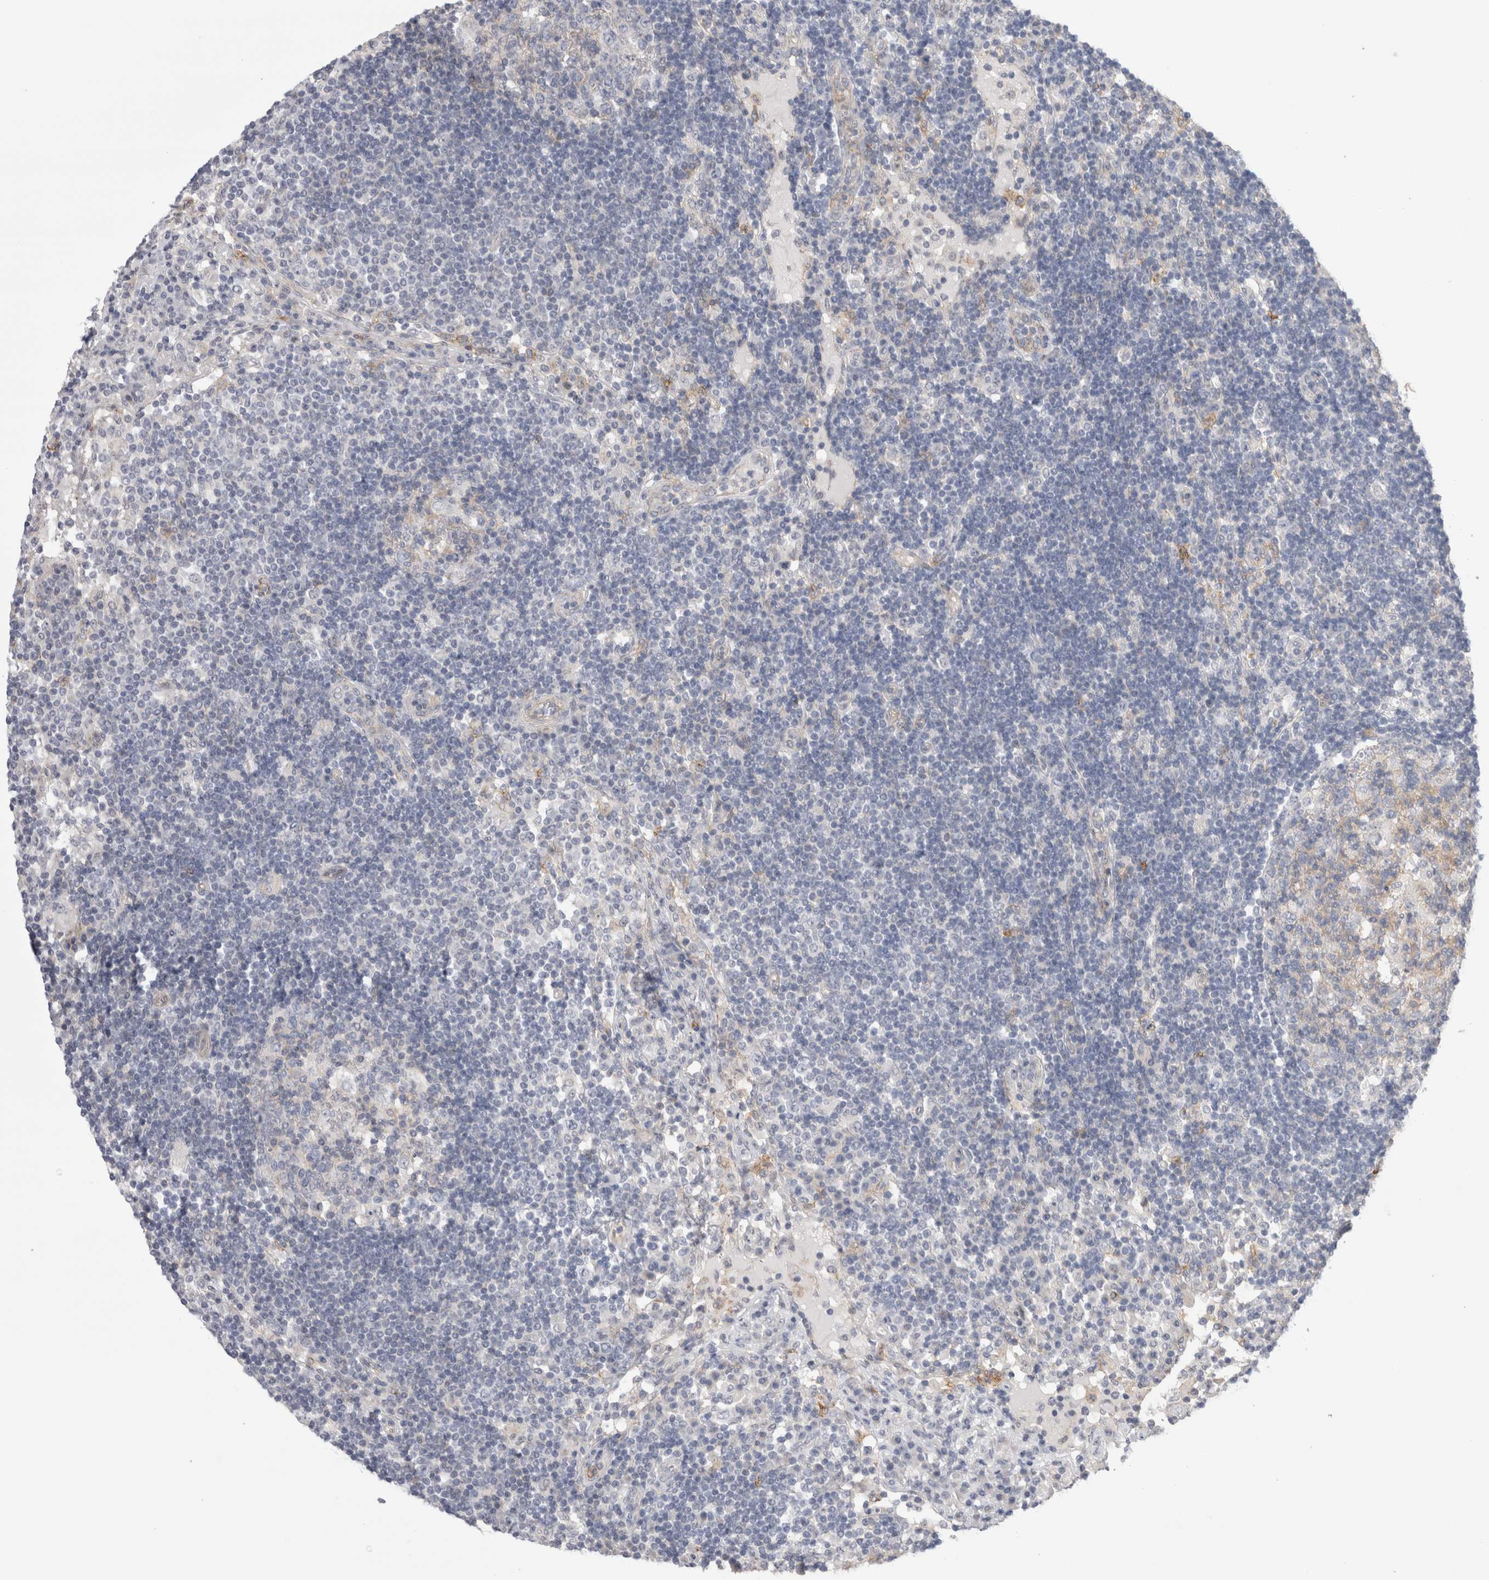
{"staining": {"intensity": "weak", "quantity": "<25%", "location": "cytoplasmic/membranous"}, "tissue": "lymph node", "cell_type": "Germinal center cells", "image_type": "normal", "snomed": [{"axis": "morphology", "description": "Normal tissue, NOS"}, {"axis": "topography", "description": "Lymph node"}], "caption": "Human lymph node stained for a protein using IHC exhibits no staining in germinal center cells.", "gene": "VANGL1", "patient": {"sex": "female", "age": 53}}